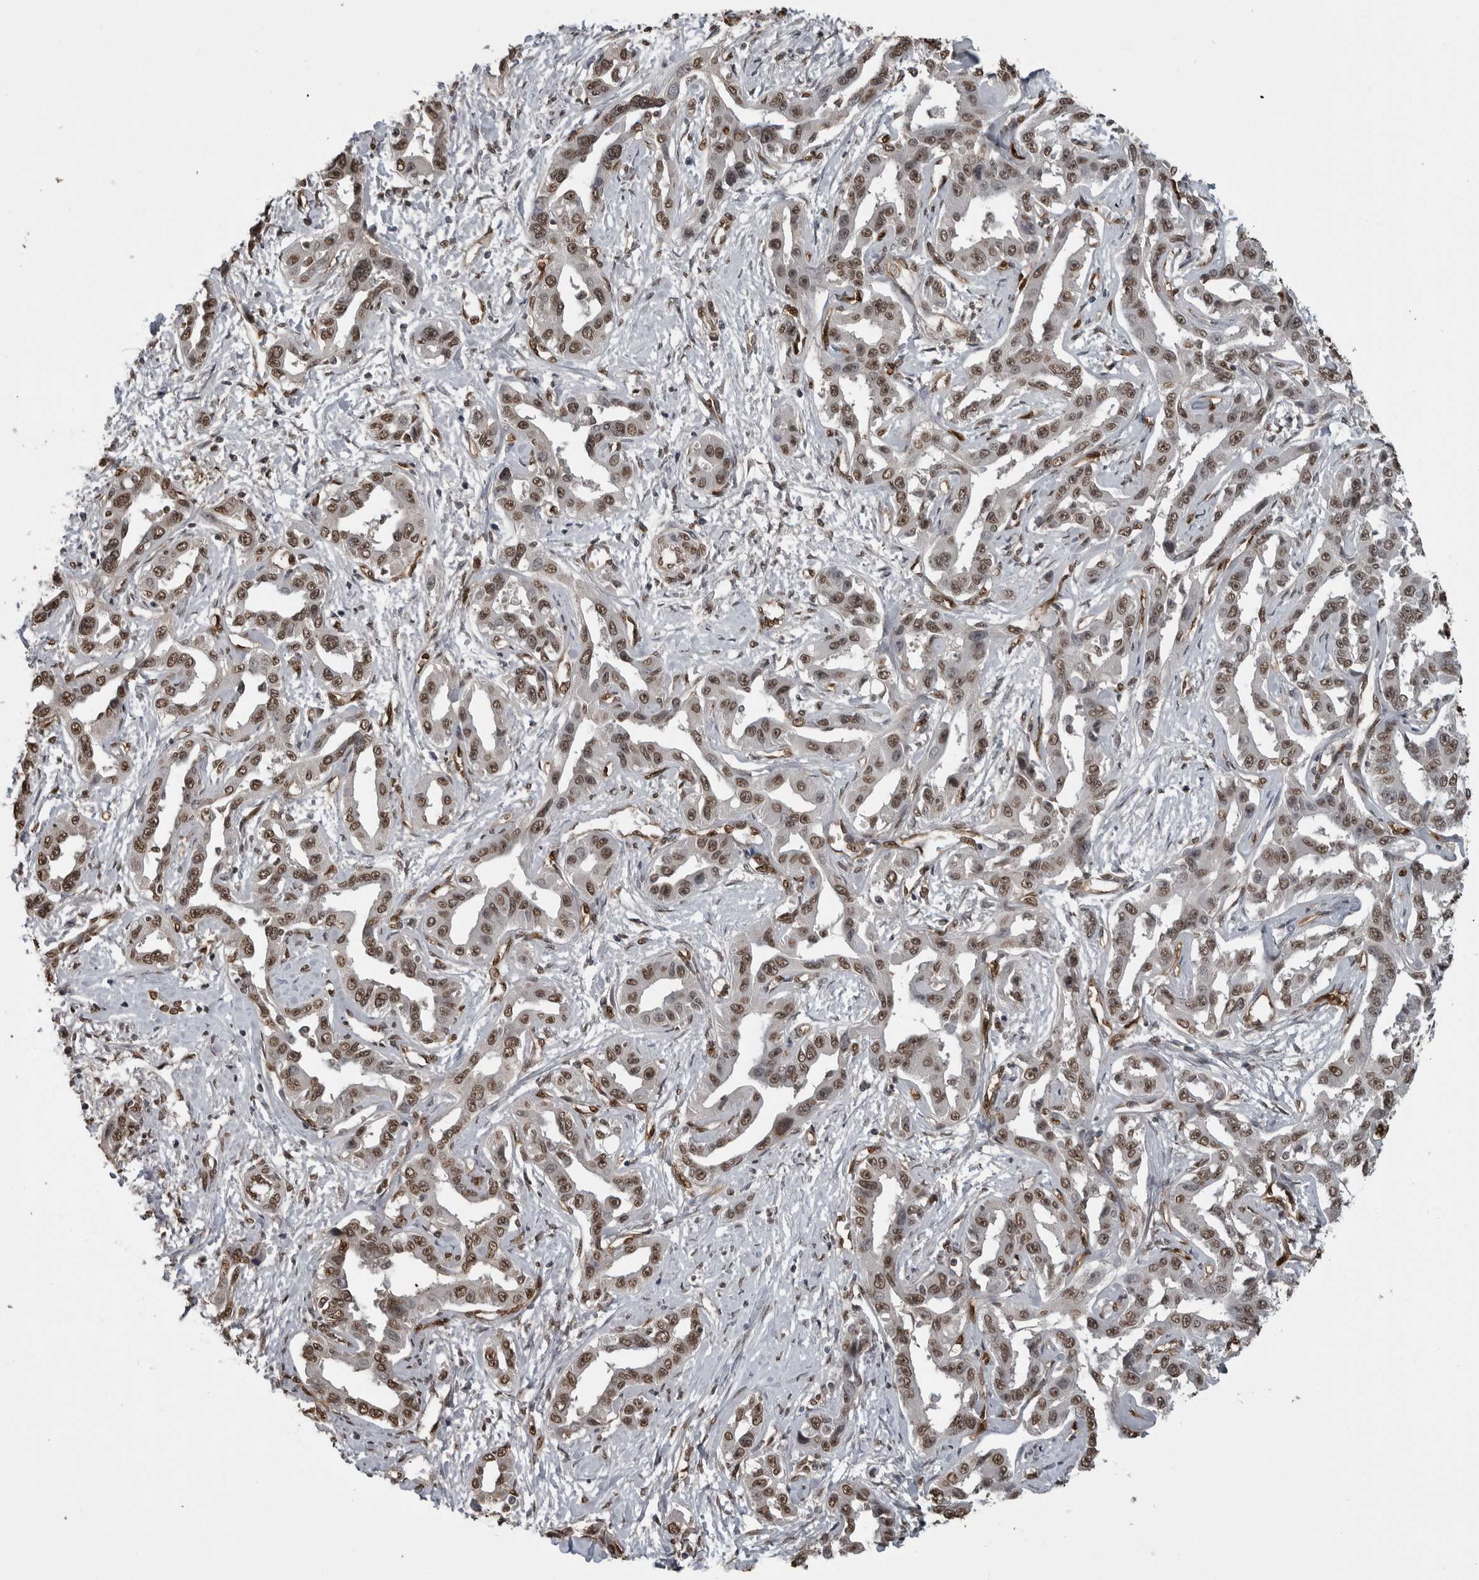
{"staining": {"intensity": "moderate", "quantity": ">75%", "location": "nuclear"}, "tissue": "liver cancer", "cell_type": "Tumor cells", "image_type": "cancer", "snomed": [{"axis": "morphology", "description": "Cholangiocarcinoma"}, {"axis": "topography", "description": "Liver"}], "caption": "Immunohistochemistry of human liver cholangiocarcinoma shows medium levels of moderate nuclear staining in approximately >75% of tumor cells.", "gene": "SMAD2", "patient": {"sex": "male", "age": 59}}